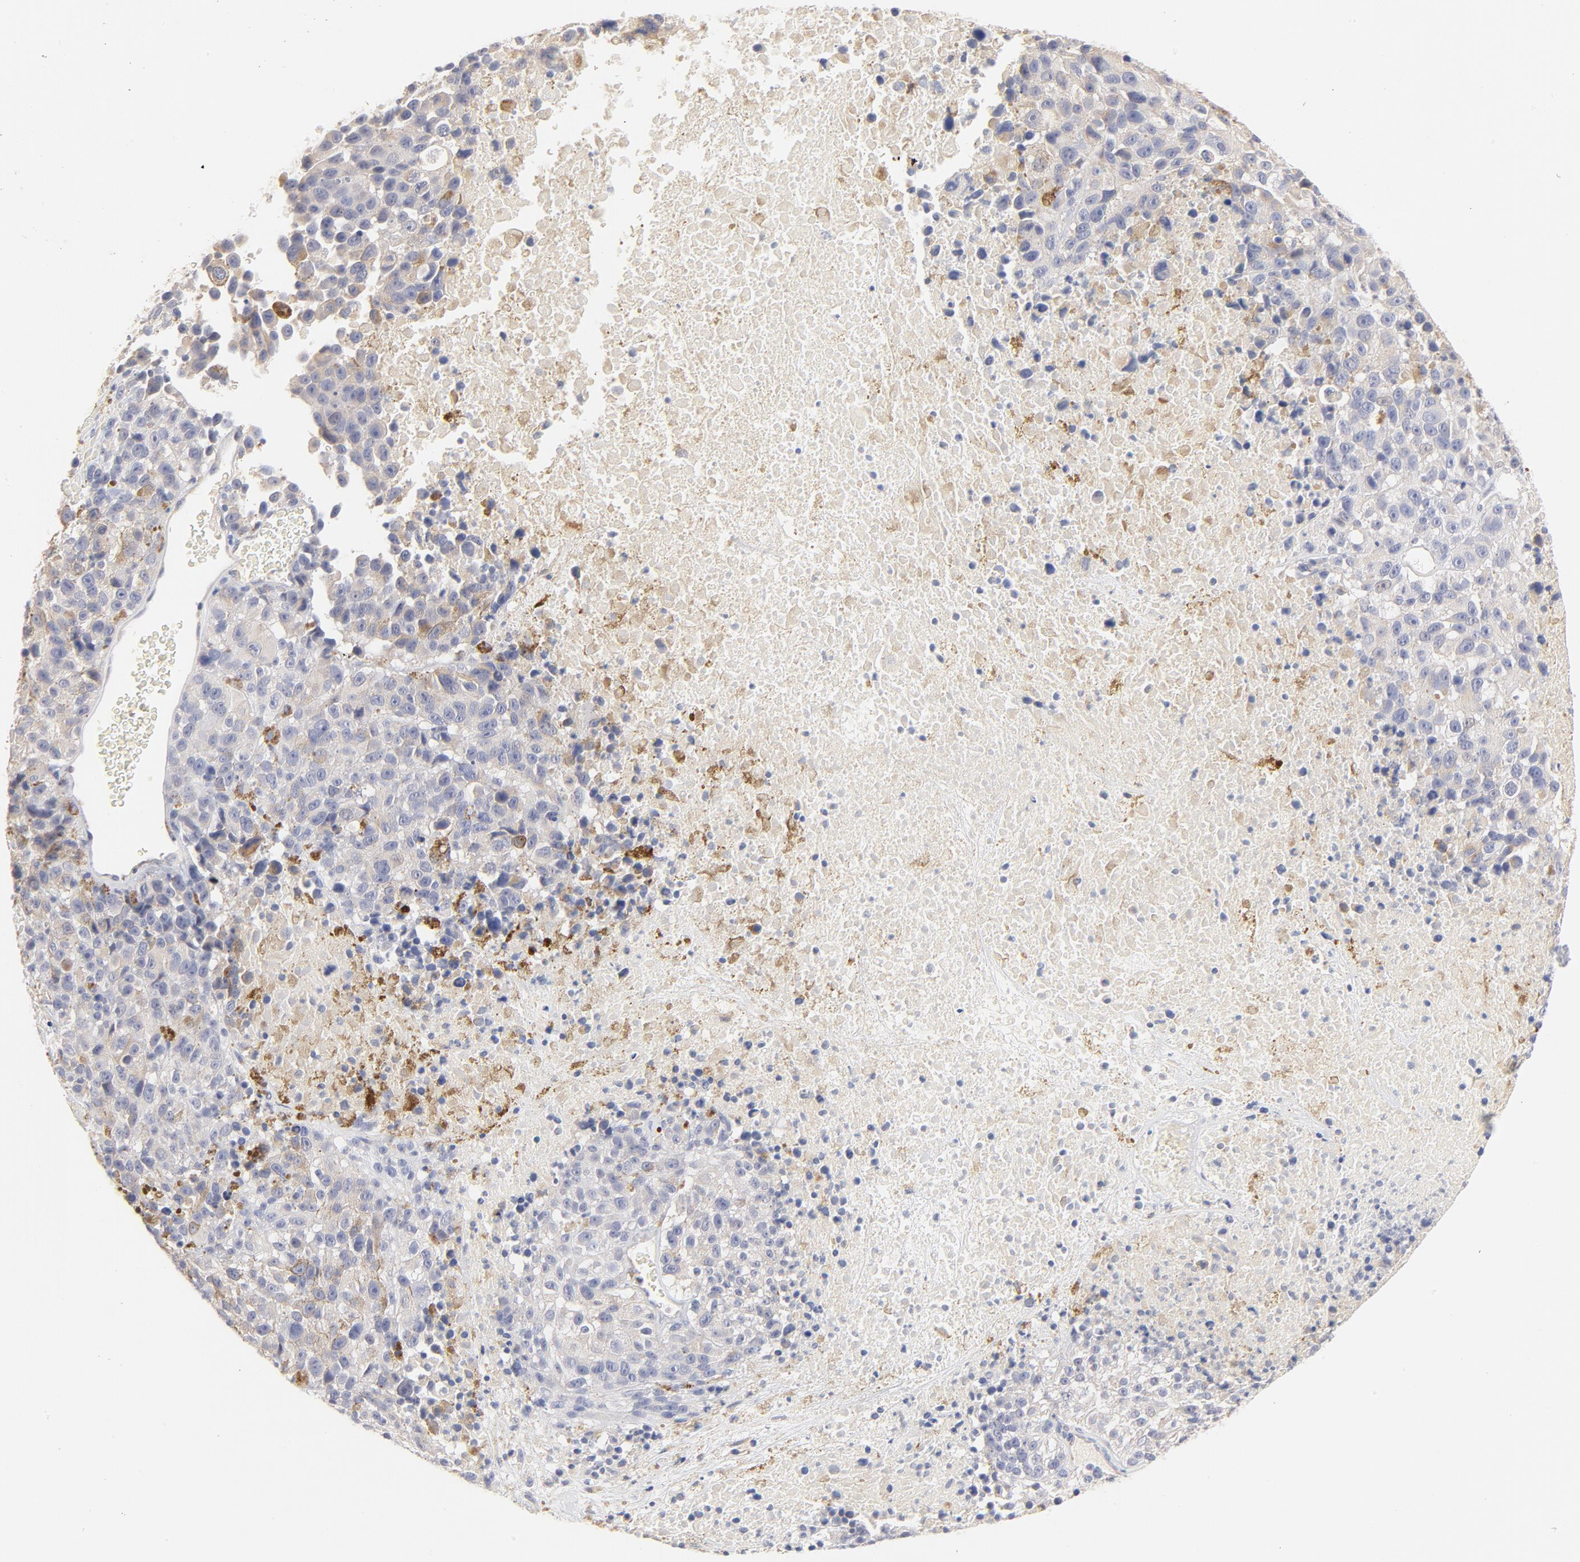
{"staining": {"intensity": "negative", "quantity": "none", "location": "none"}, "tissue": "melanoma", "cell_type": "Tumor cells", "image_type": "cancer", "snomed": [{"axis": "morphology", "description": "Malignant melanoma, Metastatic site"}, {"axis": "topography", "description": "Cerebral cortex"}], "caption": "The IHC image has no significant staining in tumor cells of malignant melanoma (metastatic site) tissue.", "gene": "MTERF2", "patient": {"sex": "female", "age": 52}}